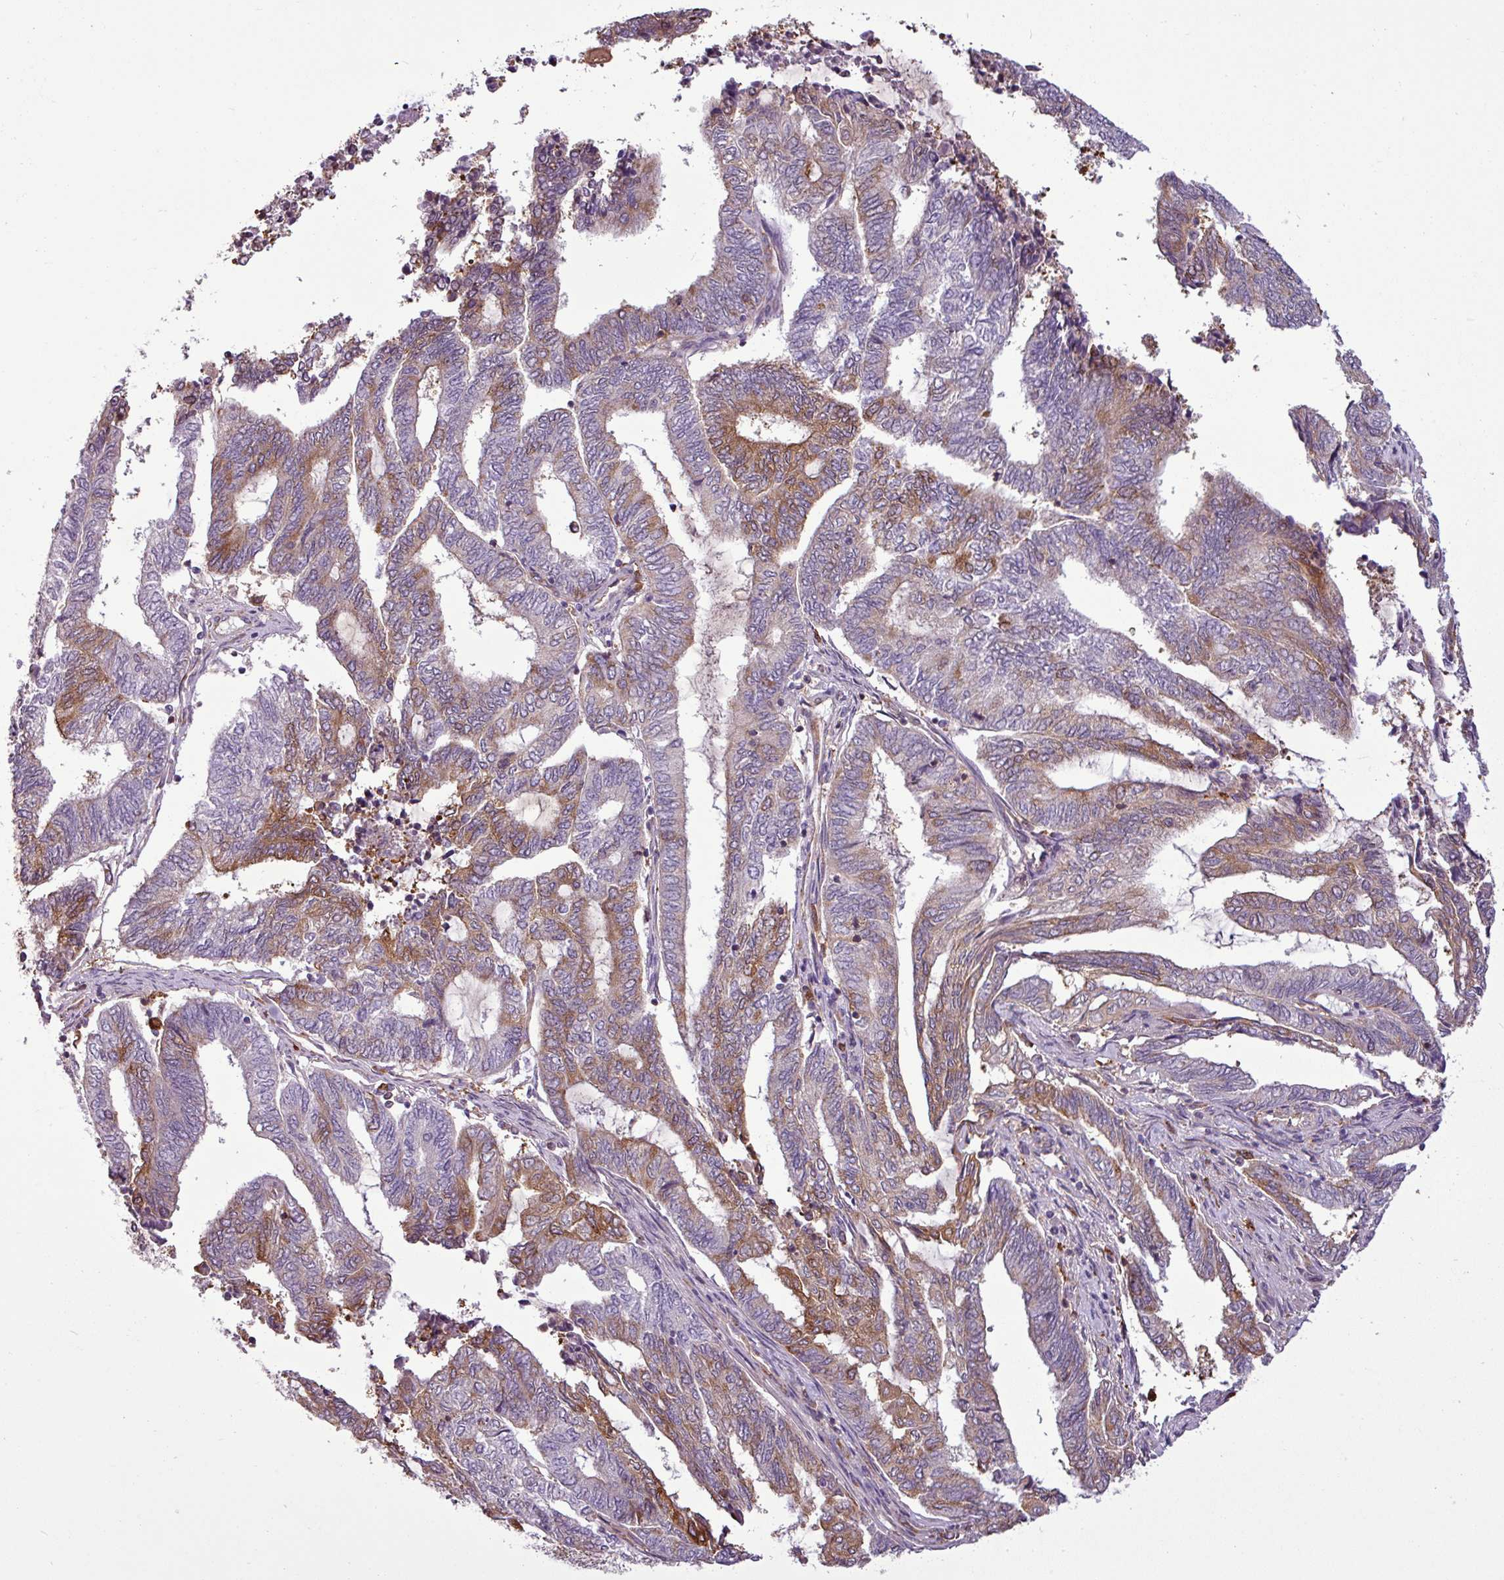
{"staining": {"intensity": "moderate", "quantity": "25%-75%", "location": "cytoplasmic/membranous"}, "tissue": "endometrial cancer", "cell_type": "Tumor cells", "image_type": "cancer", "snomed": [{"axis": "morphology", "description": "Adenocarcinoma, NOS"}, {"axis": "topography", "description": "Uterus"}, {"axis": "topography", "description": "Endometrium"}], "caption": "A medium amount of moderate cytoplasmic/membranous staining is identified in approximately 25%-75% of tumor cells in endometrial cancer tissue. (DAB (3,3'-diaminobenzidine) IHC, brown staining for protein, blue staining for nuclei).", "gene": "PACSIN2", "patient": {"sex": "female", "age": 70}}